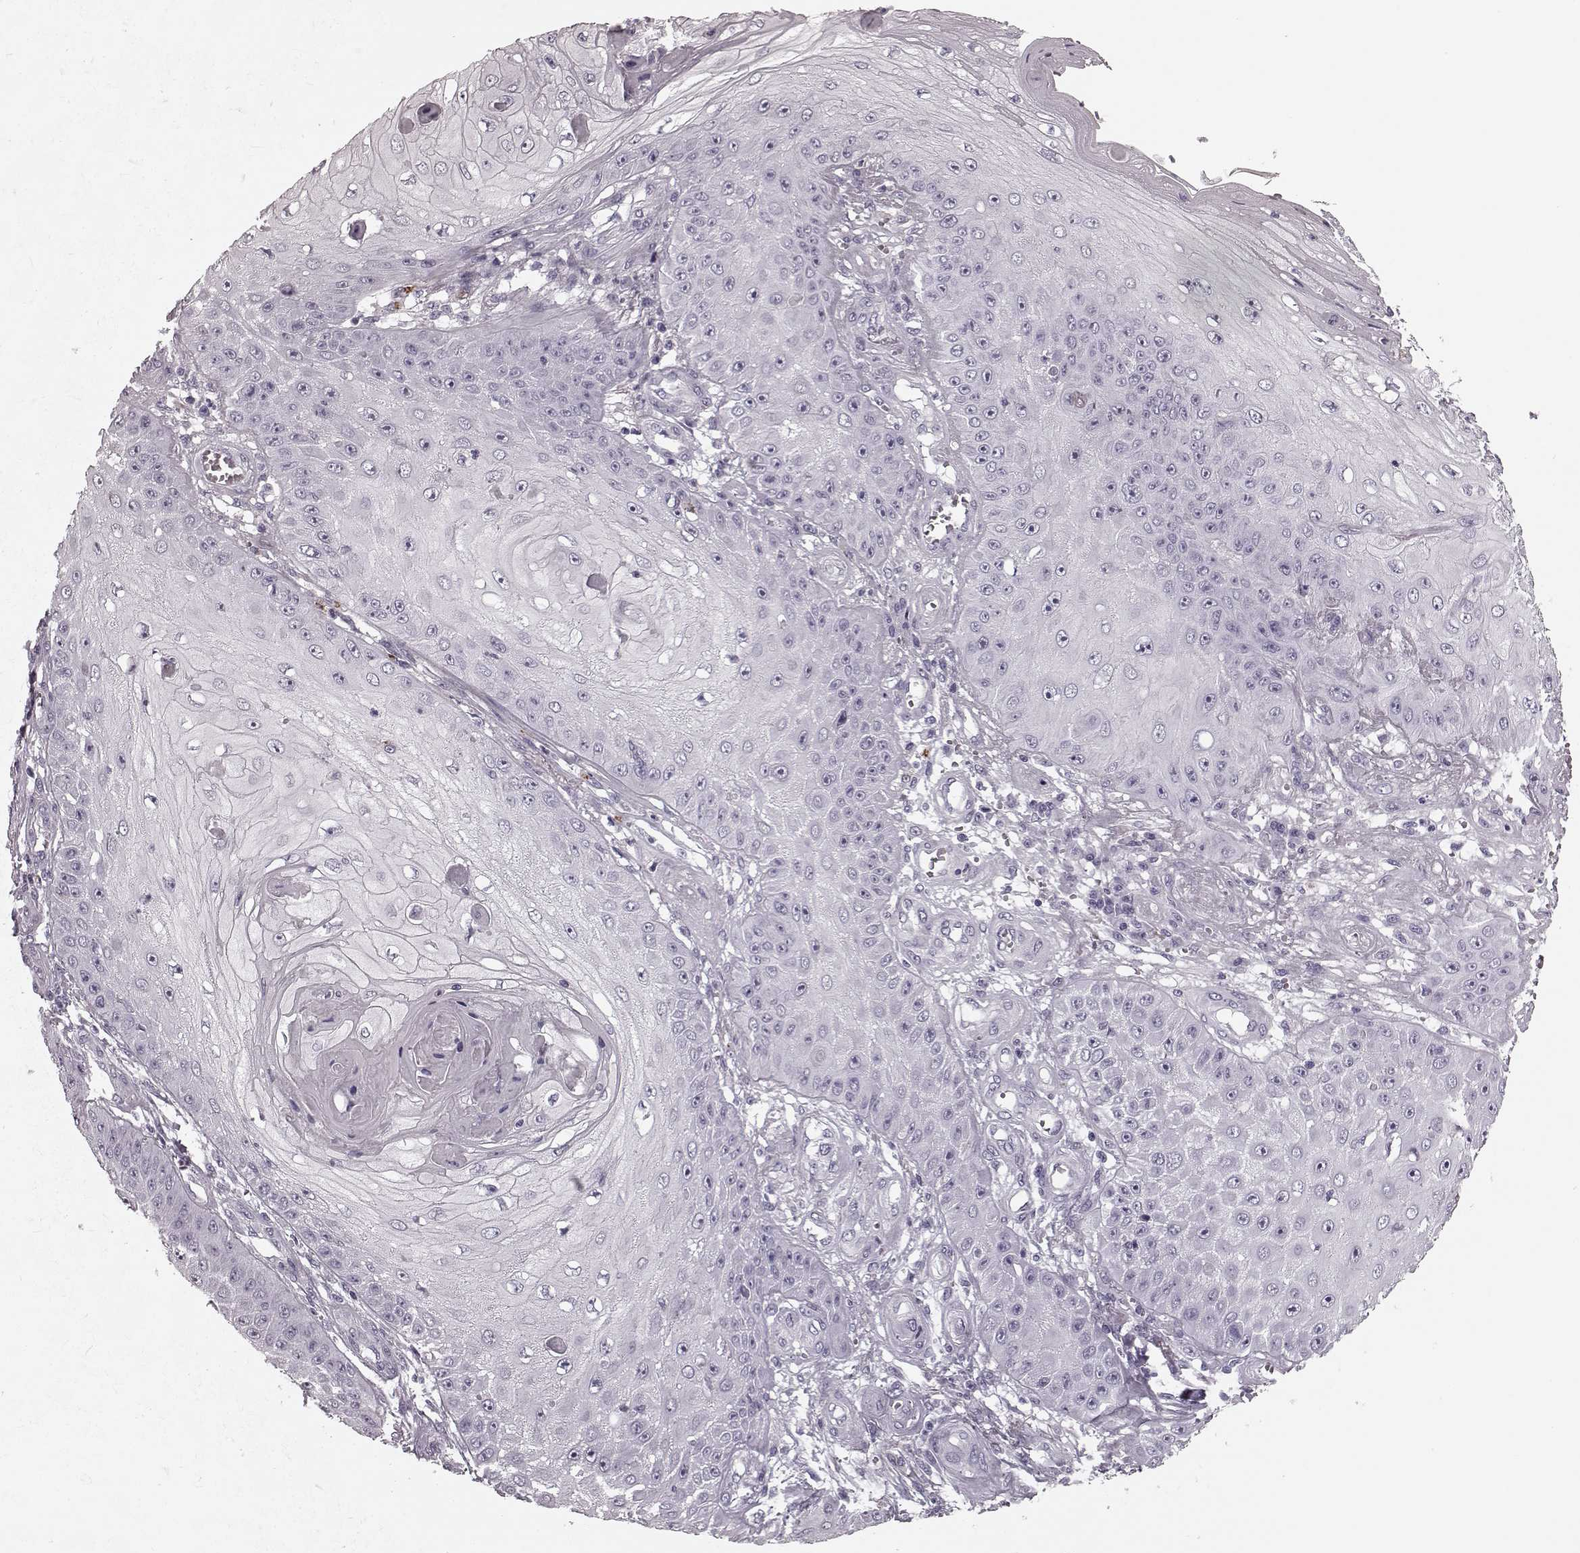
{"staining": {"intensity": "negative", "quantity": "none", "location": "none"}, "tissue": "skin cancer", "cell_type": "Tumor cells", "image_type": "cancer", "snomed": [{"axis": "morphology", "description": "Squamous cell carcinoma, NOS"}, {"axis": "topography", "description": "Skin"}], "caption": "Tumor cells show no significant expression in skin cancer (squamous cell carcinoma).", "gene": "CST7", "patient": {"sex": "male", "age": 70}}